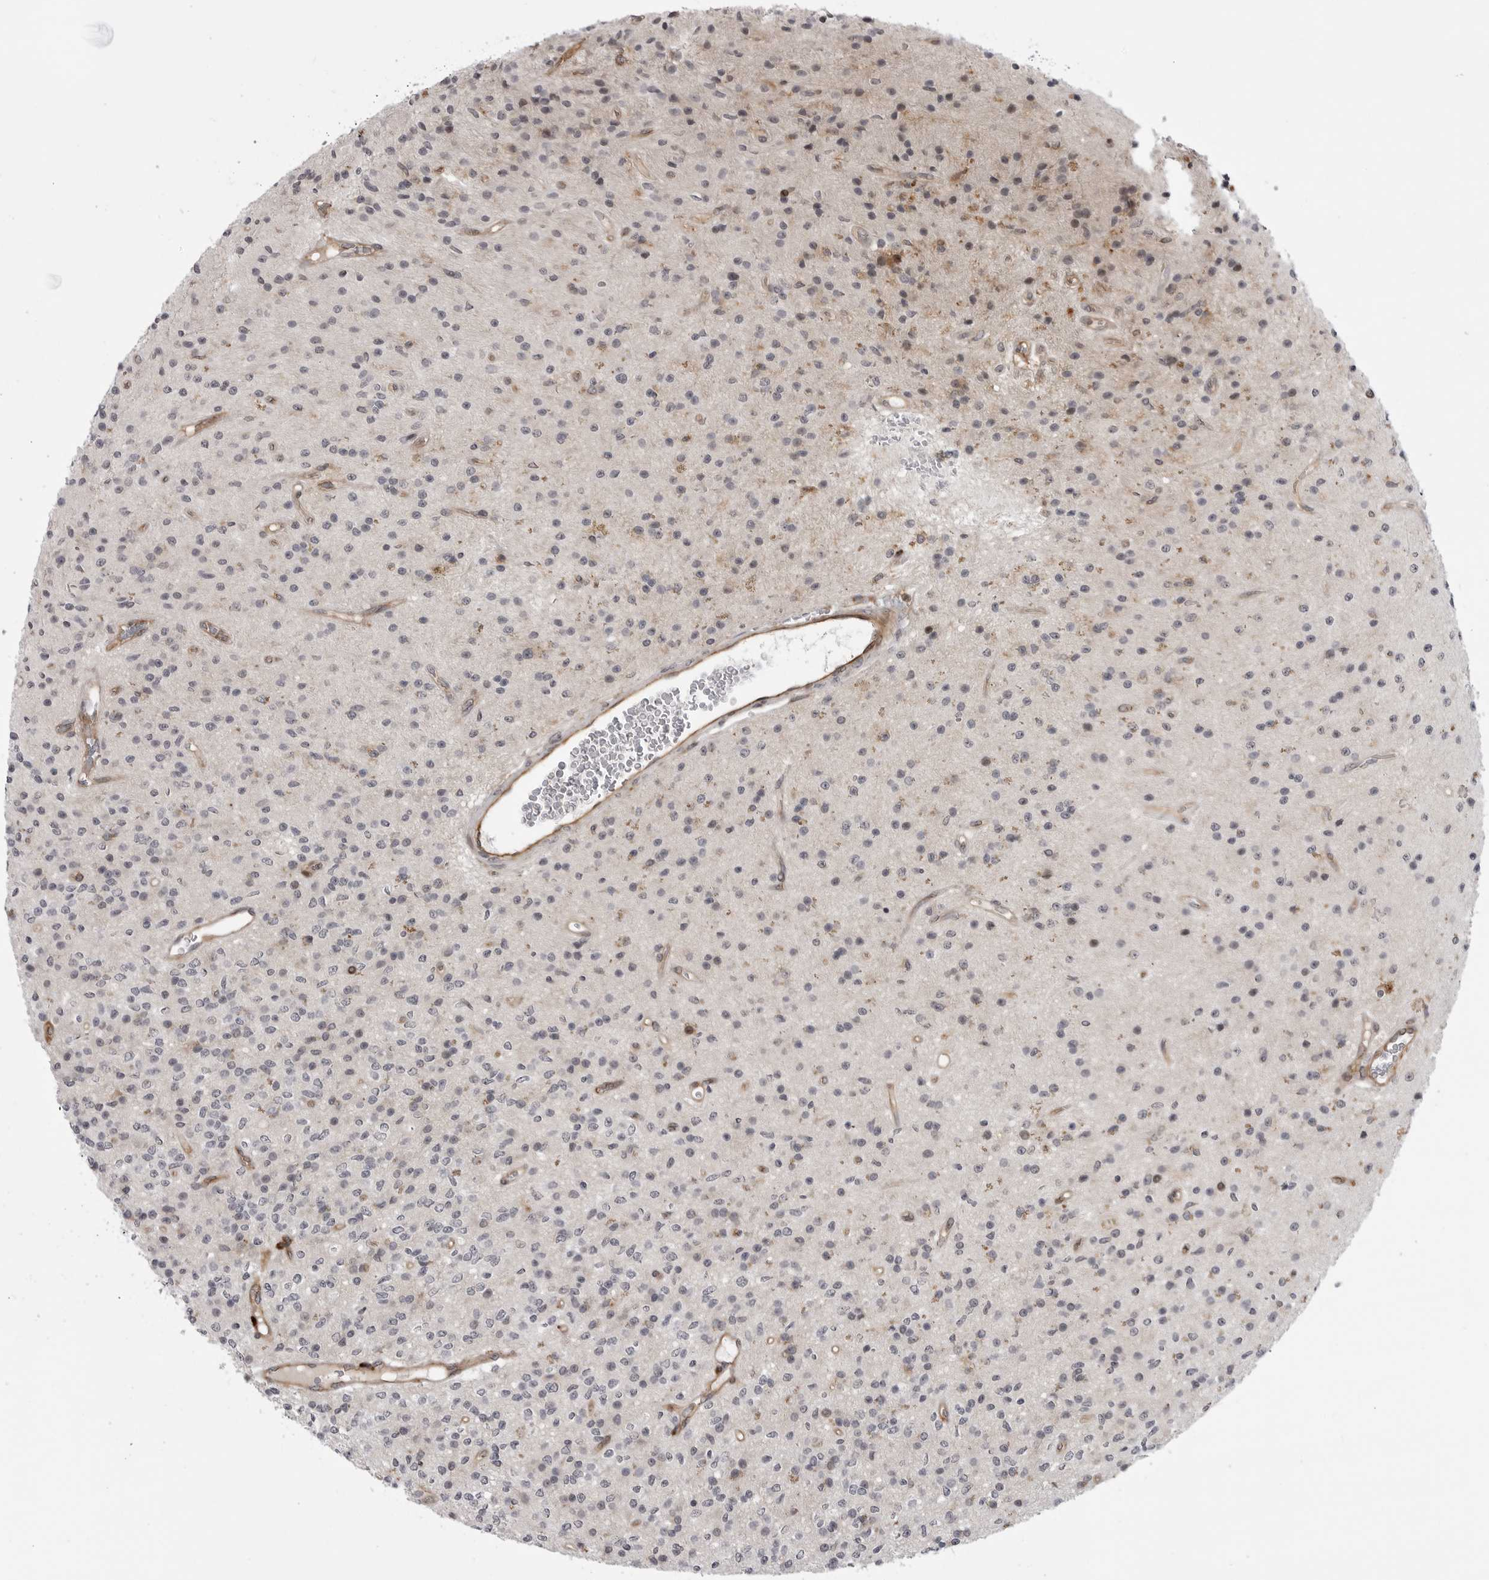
{"staining": {"intensity": "negative", "quantity": "none", "location": "none"}, "tissue": "glioma", "cell_type": "Tumor cells", "image_type": "cancer", "snomed": [{"axis": "morphology", "description": "Glioma, malignant, High grade"}, {"axis": "topography", "description": "Brain"}], "caption": "DAB (3,3'-diaminobenzidine) immunohistochemical staining of glioma exhibits no significant staining in tumor cells.", "gene": "ABL1", "patient": {"sex": "male", "age": 34}}